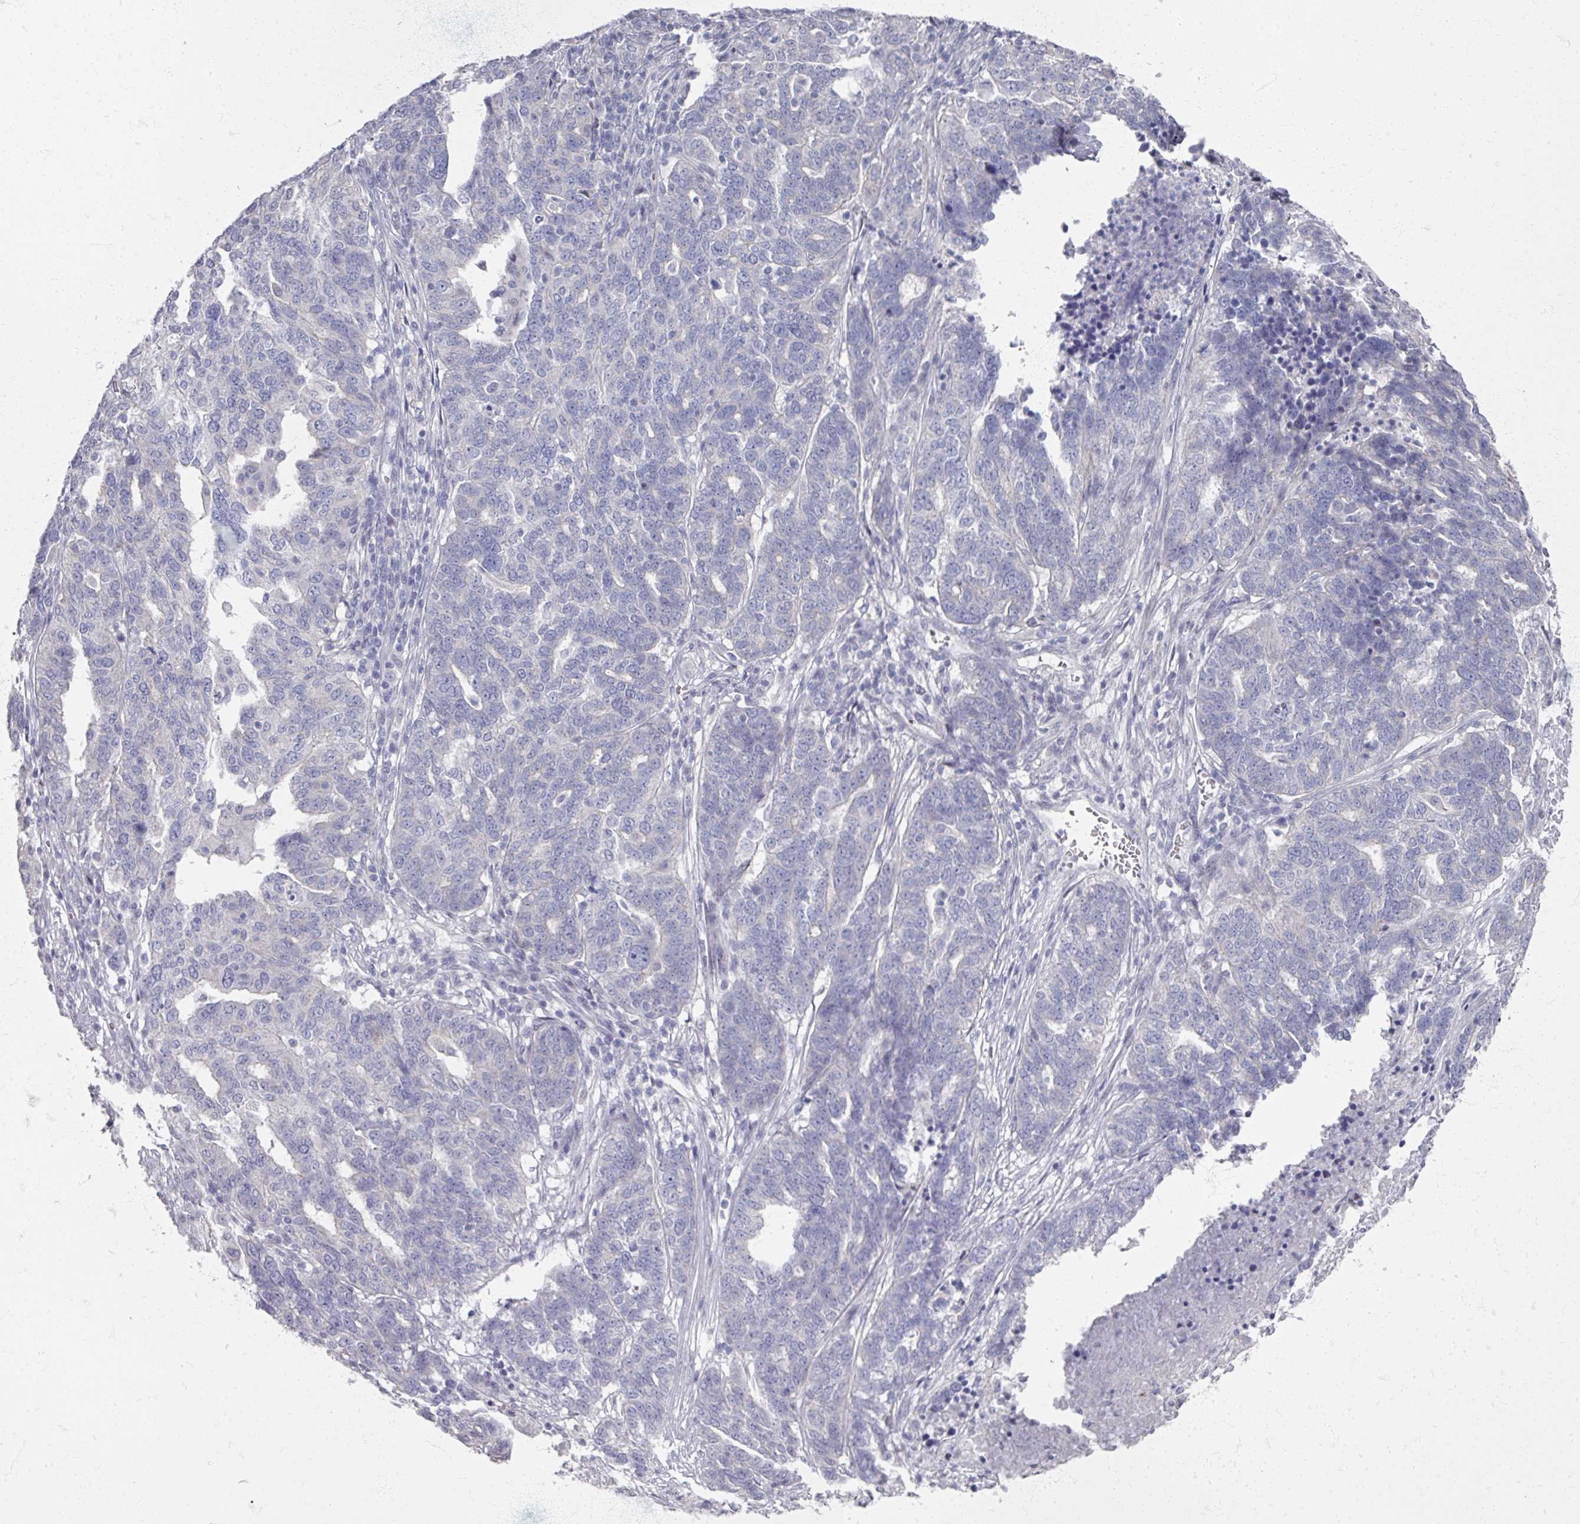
{"staining": {"intensity": "negative", "quantity": "none", "location": "none"}, "tissue": "ovarian cancer", "cell_type": "Tumor cells", "image_type": "cancer", "snomed": [{"axis": "morphology", "description": "Cystadenocarcinoma, serous, NOS"}, {"axis": "topography", "description": "Ovary"}], "caption": "Immunohistochemistry histopathology image of neoplastic tissue: ovarian serous cystadenocarcinoma stained with DAB reveals no significant protein positivity in tumor cells. (Immunohistochemistry (ihc), brightfield microscopy, high magnification).", "gene": "TTYH3", "patient": {"sex": "female", "age": 59}}